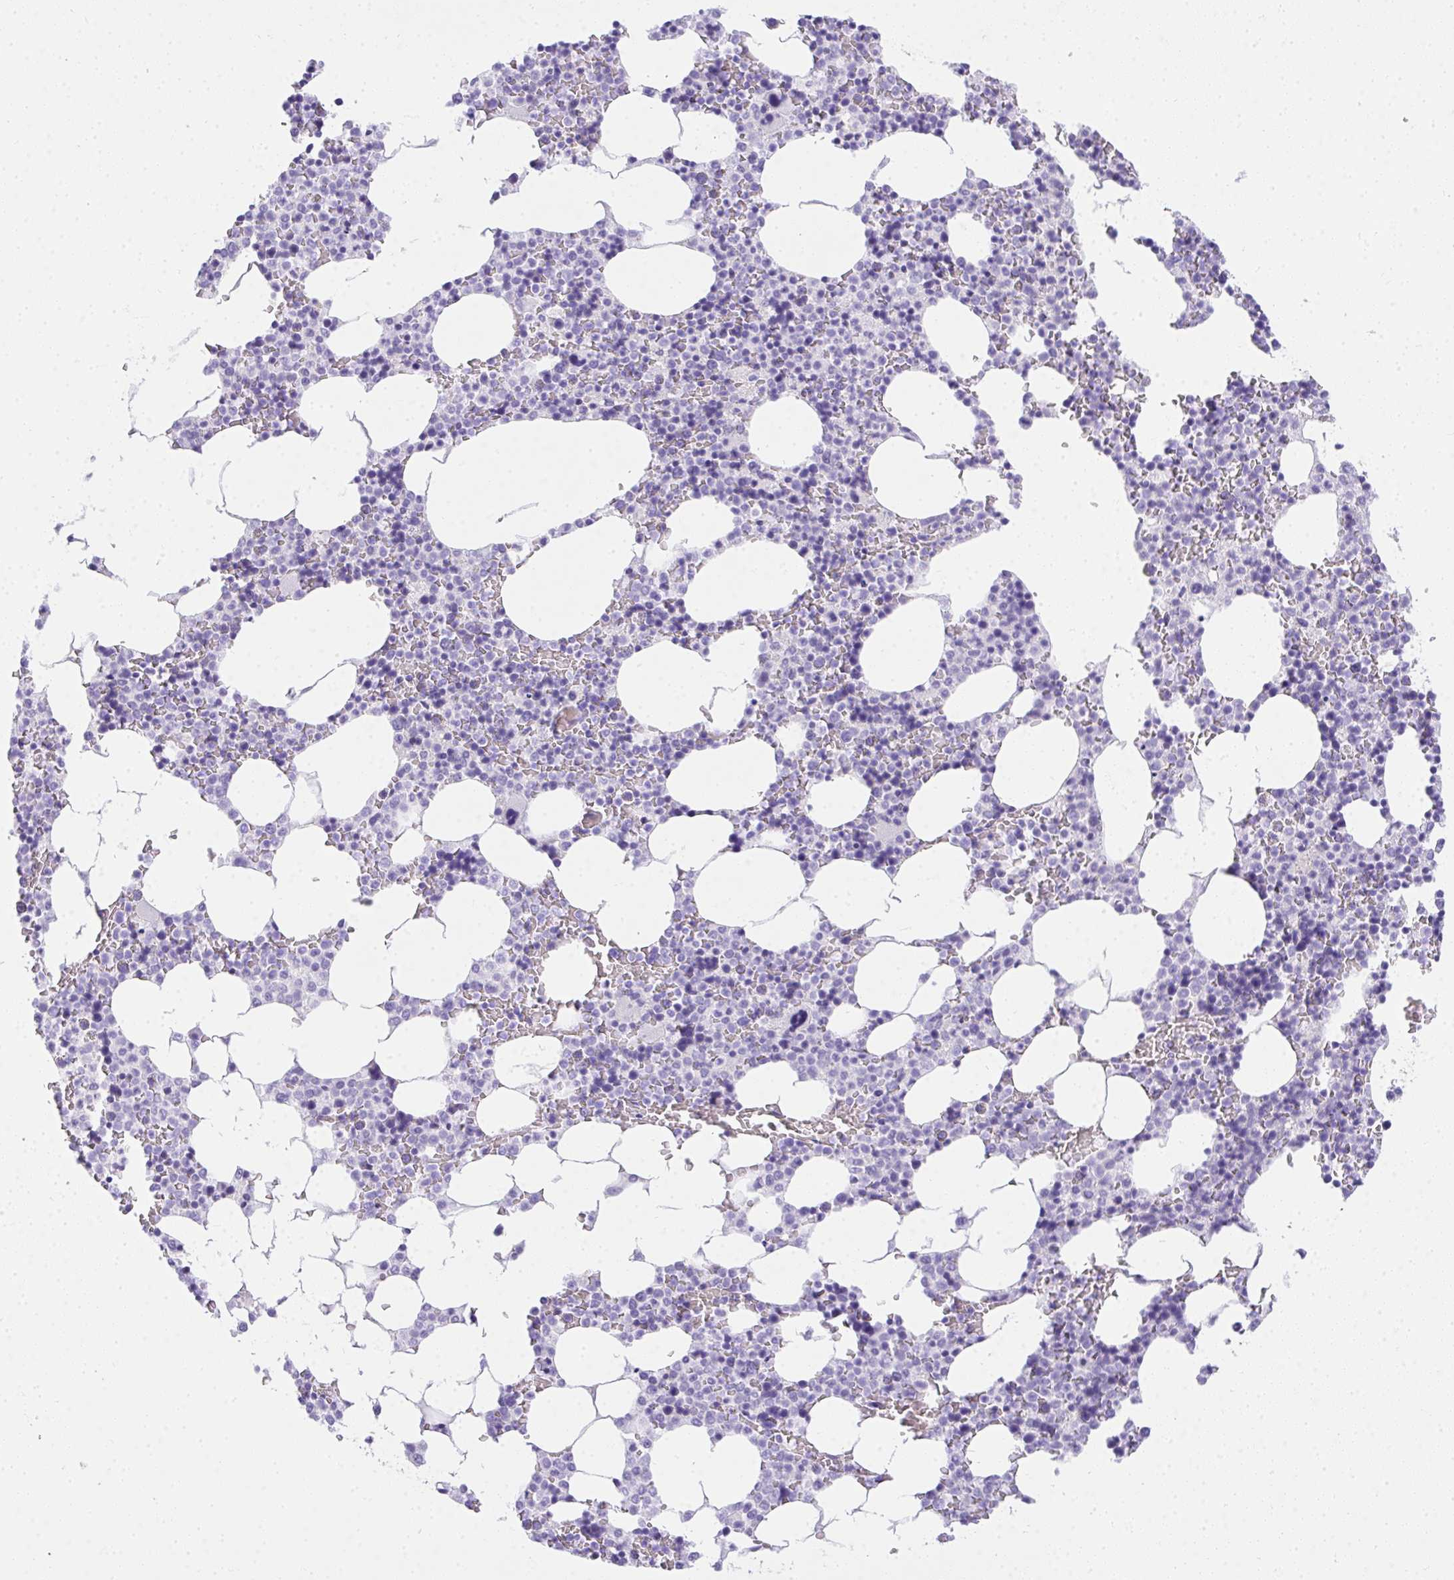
{"staining": {"intensity": "negative", "quantity": "none", "location": "none"}, "tissue": "bone marrow", "cell_type": "Hematopoietic cells", "image_type": "normal", "snomed": [{"axis": "morphology", "description": "Normal tissue, NOS"}, {"axis": "topography", "description": "Bone marrow"}], "caption": "Immunohistochemistry (IHC) of benign bone marrow demonstrates no staining in hematopoietic cells.", "gene": "AVIL", "patient": {"sex": "female", "age": 42}}